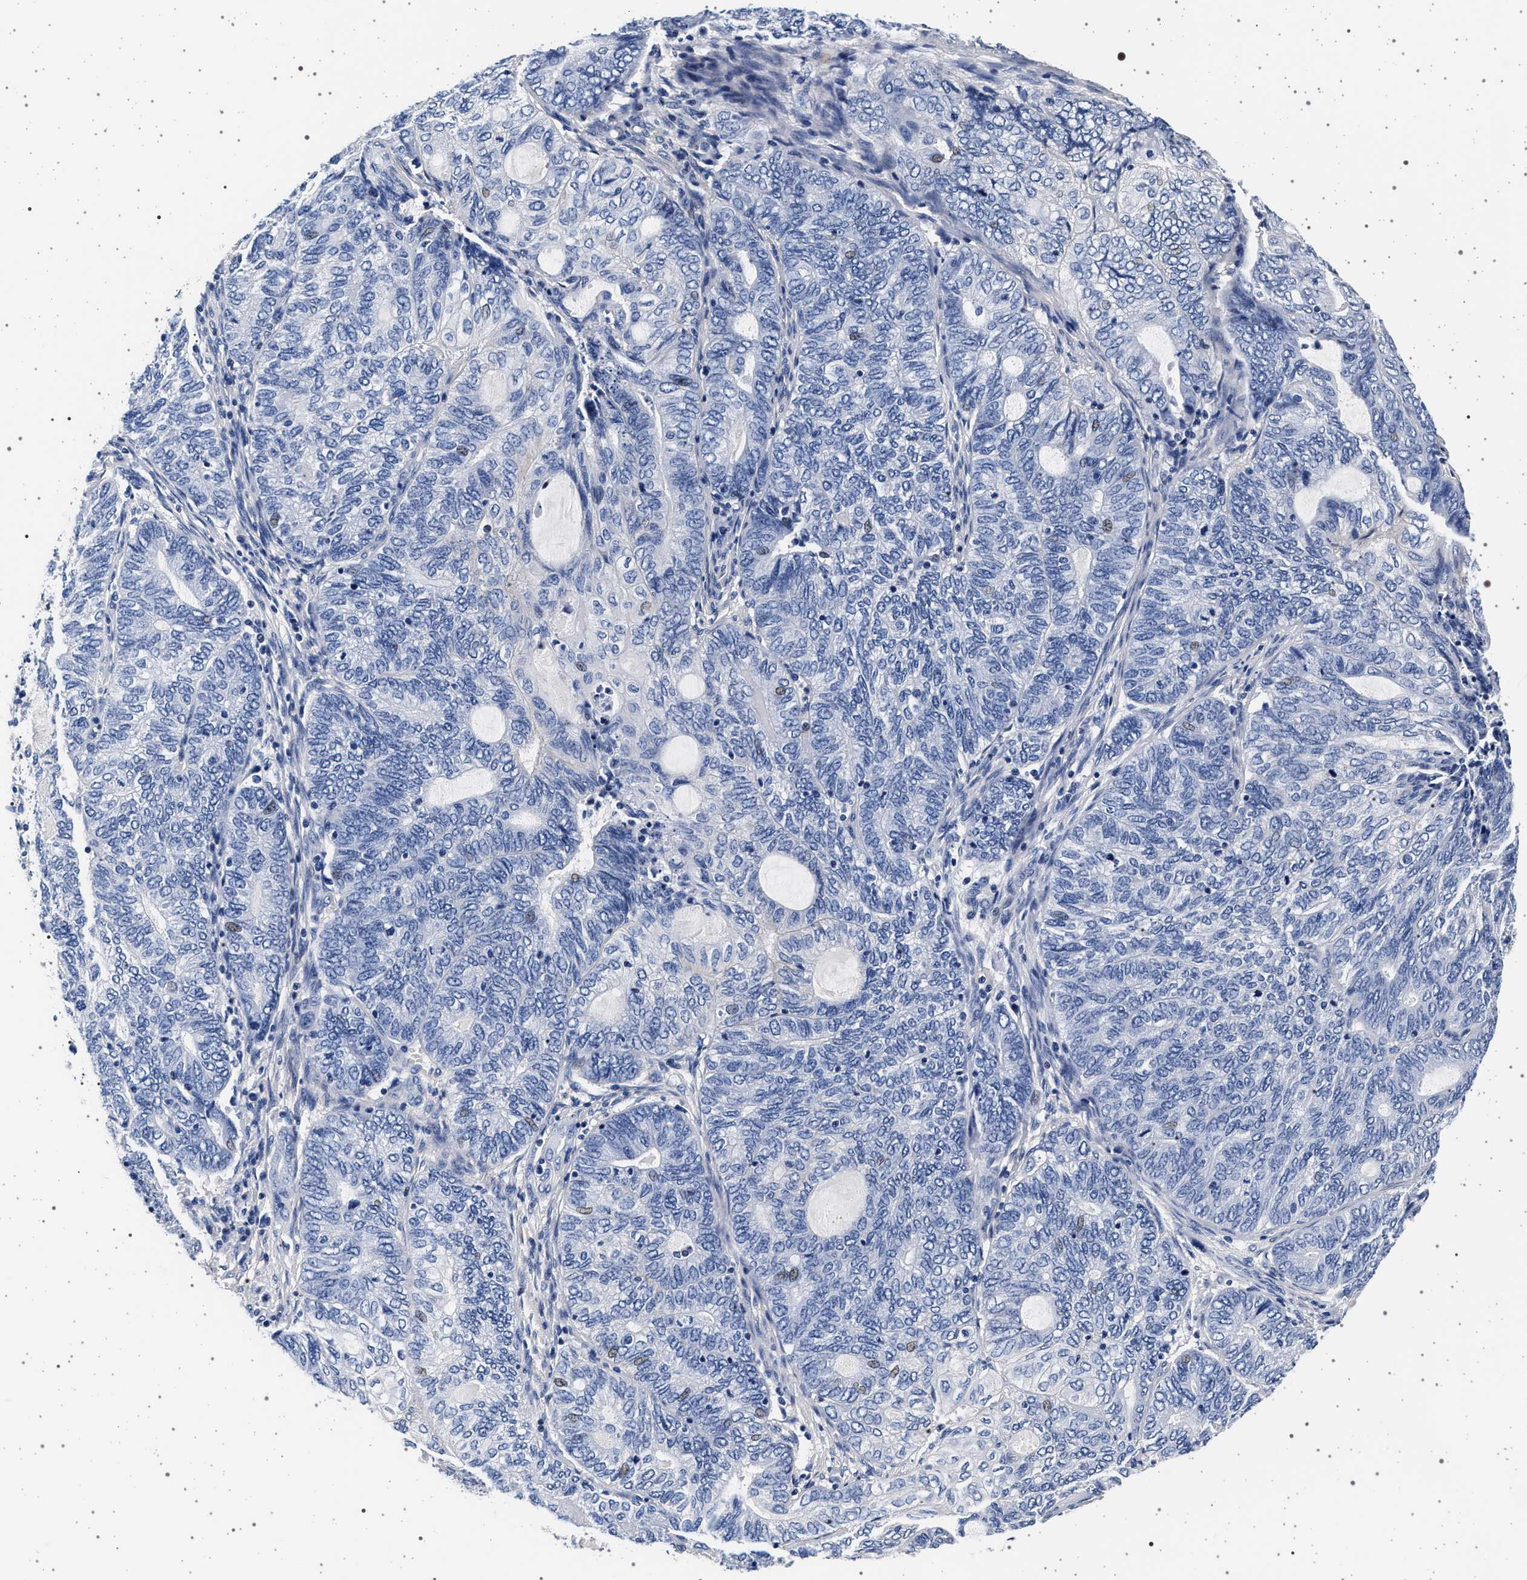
{"staining": {"intensity": "negative", "quantity": "none", "location": "none"}, "tissue": "endometrial cancer", "cell_type": "Tumor cells", "image_type": "cancer", "snomed": [{"axis": "morphology", "description": "Adenocarcinoma, NOS"}, {"axis": "topography", "description": "Uterus"}, {"axis": "topography", "description": "Endometrium"}], "caption": "An immunohistochemistry (IHC) image of endometrial adenocarcinoma is shown. There is no staining in tumor cells of endometrial adenocarcinoma.", "gene": "SLC9A1", "patient": {"sex": "female", "age": 70}}